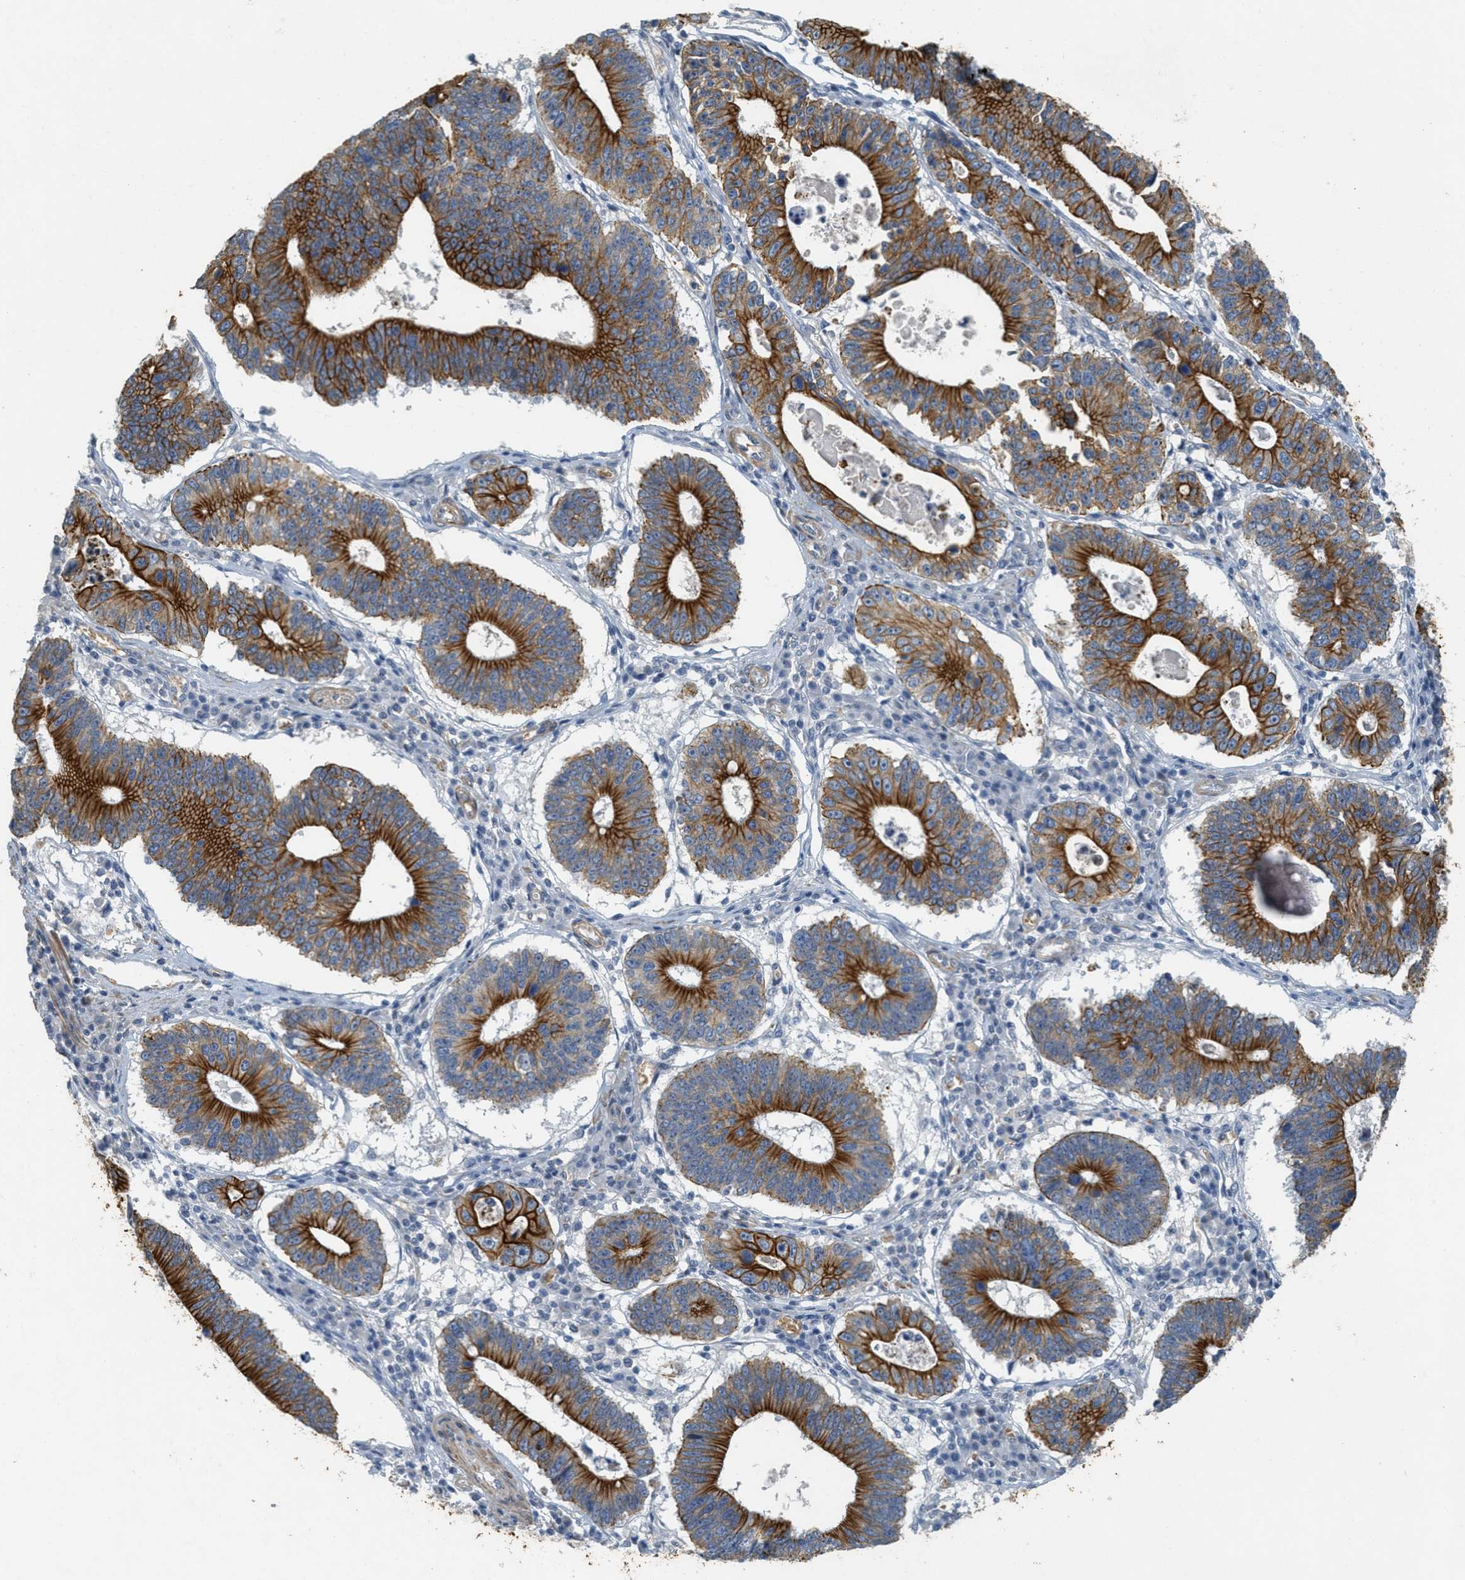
{"staining": {"intensity": "strong", "quantity": ">75%", "location": "cytoplasmic/membranous"}, "tissue": "stomach cancer", "cell_type": "Tumor cells", "image_type": "cancer", "snomed": [{"axis": "morphology", "description": "Adenocarcinoma, NOS"}, {"axis": "topography", "description": "Stomach"}], "caption": "DAB (3,3'-diaminobenzidine) immunohistochemical staining of human stomach cancer (adenocarcinoma) exhibits strong cytoplasmic/membranous protein positivity in about >75% of tumor cells.", "gene": "MRS2", "patient": {"sex": "male", "age": 59}}